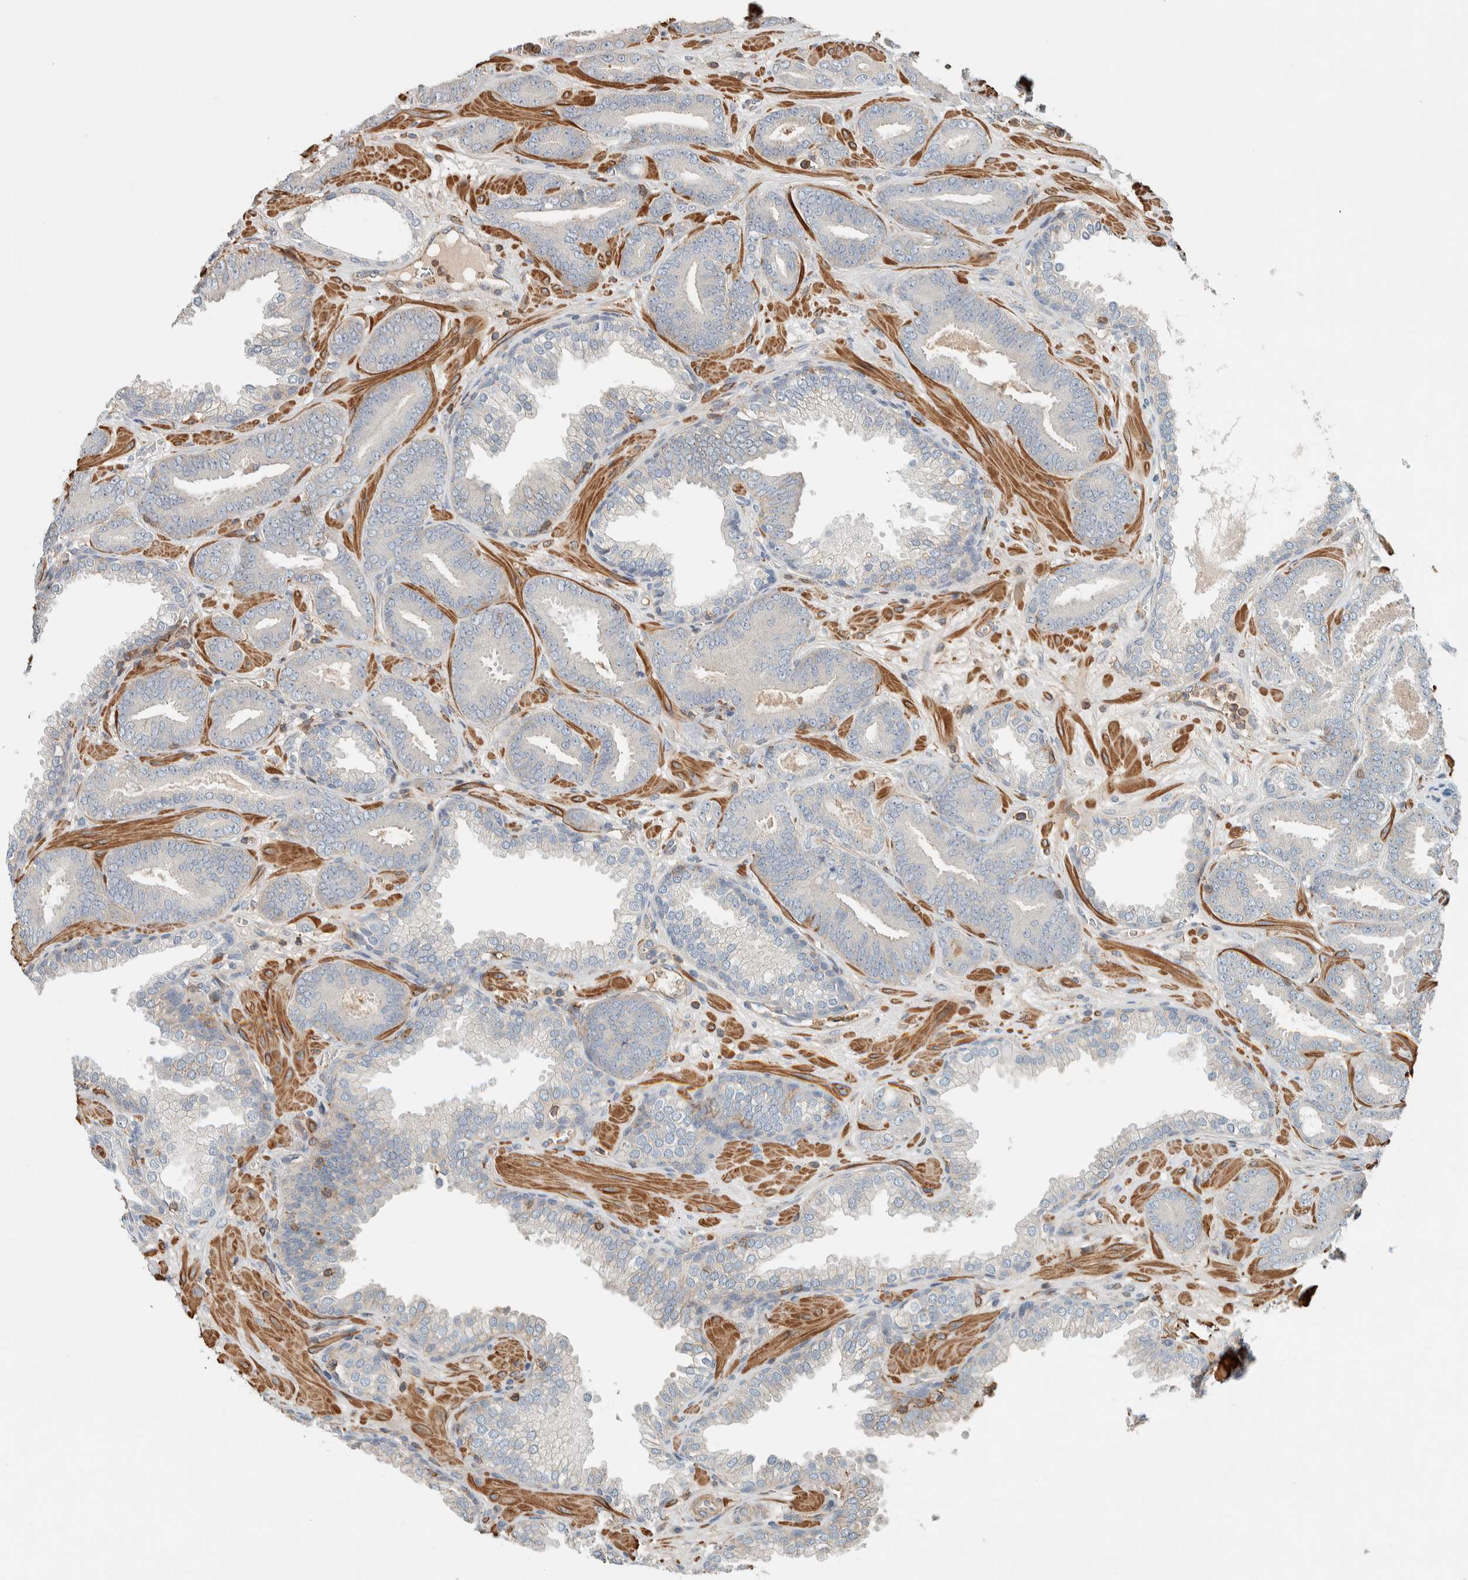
{"staining": {"intensity": "negative", "quantity": "none", "location": "none"}, "tissue": "prostate cancer", "cell_type": "Tumor cells", "image_type": "cancer", "snomed": [{"axis": "morphology", "description": "Adenocarcinoma, Low grade"}, {"axis": "topography", "description": "Prostate"}], "caption": "The image exhibits no staining of tumor cells in prostate cancer. The staining was performed using DAB (3,3'-diaminobenzidine) to visualize the protein expression in brown, while the nuclei were stained in blue with hematoxylin (Magnification: 20x).", "gene": "CTBP2", "patient": {"sex": "male", "age": 62}}